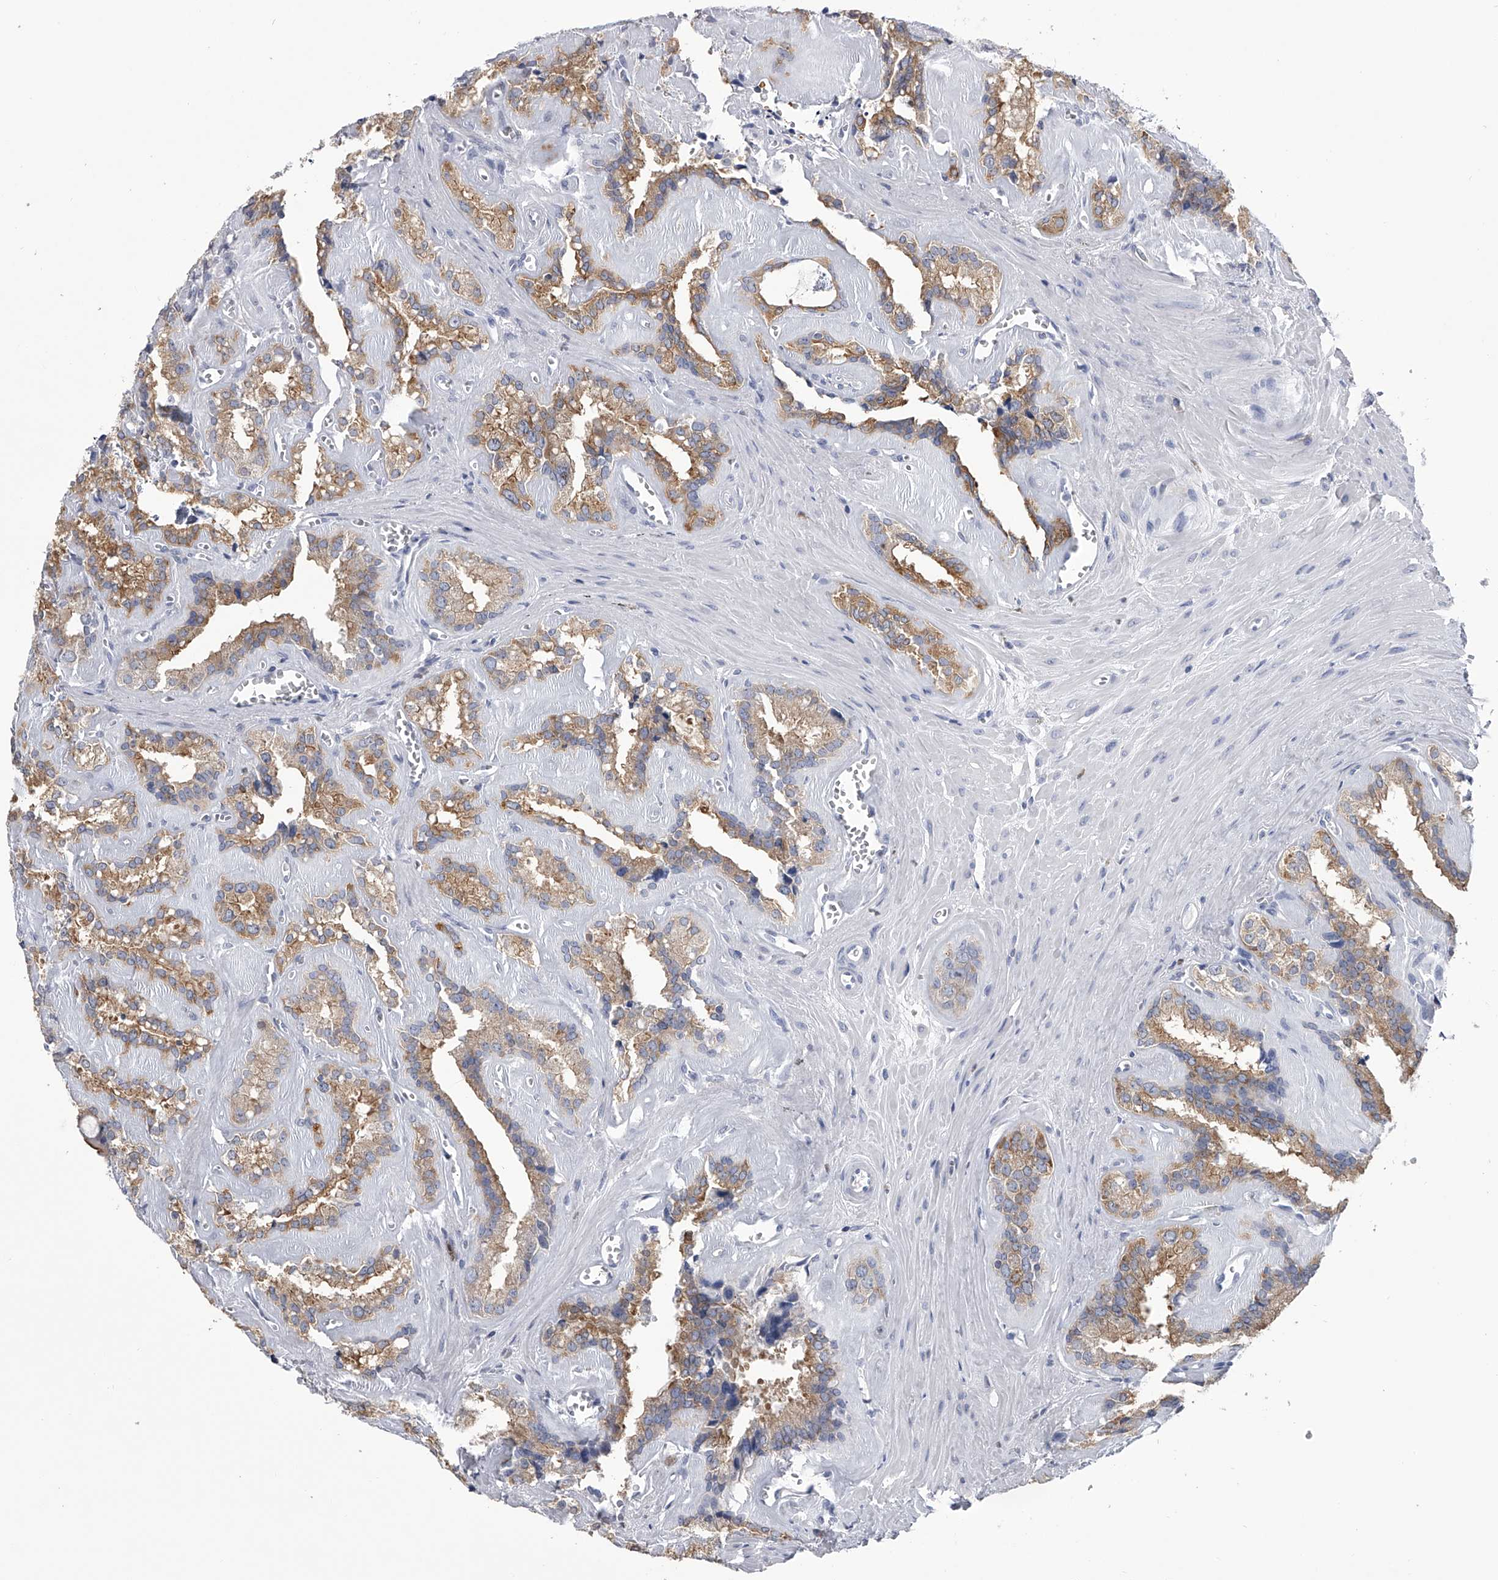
{"staining": {"intensity": "moderate", "quantity": "25%-75%", "location": "cytoplasmic/membranous"}, "tissue": "seminal vesicle", "cell_type": "Glandular cells", "image_type": "normal", "snomed": [{"axis": "morphology", "description": "Normal tissue, NOS"}, {"axis": "topography", "description": "Prostate"}, {"axis": "topography", "description": "Seminal veicle"}], "caption": "A high-resolution image shows immunohistochemistry staining of benign seminal vesicle, which exhibits moderate cytoplasmic/membranous expression in approximately 25%-75% of glandular cells.", "gene": "TASP1", "patient": {"sex": "male", "age": 59}}